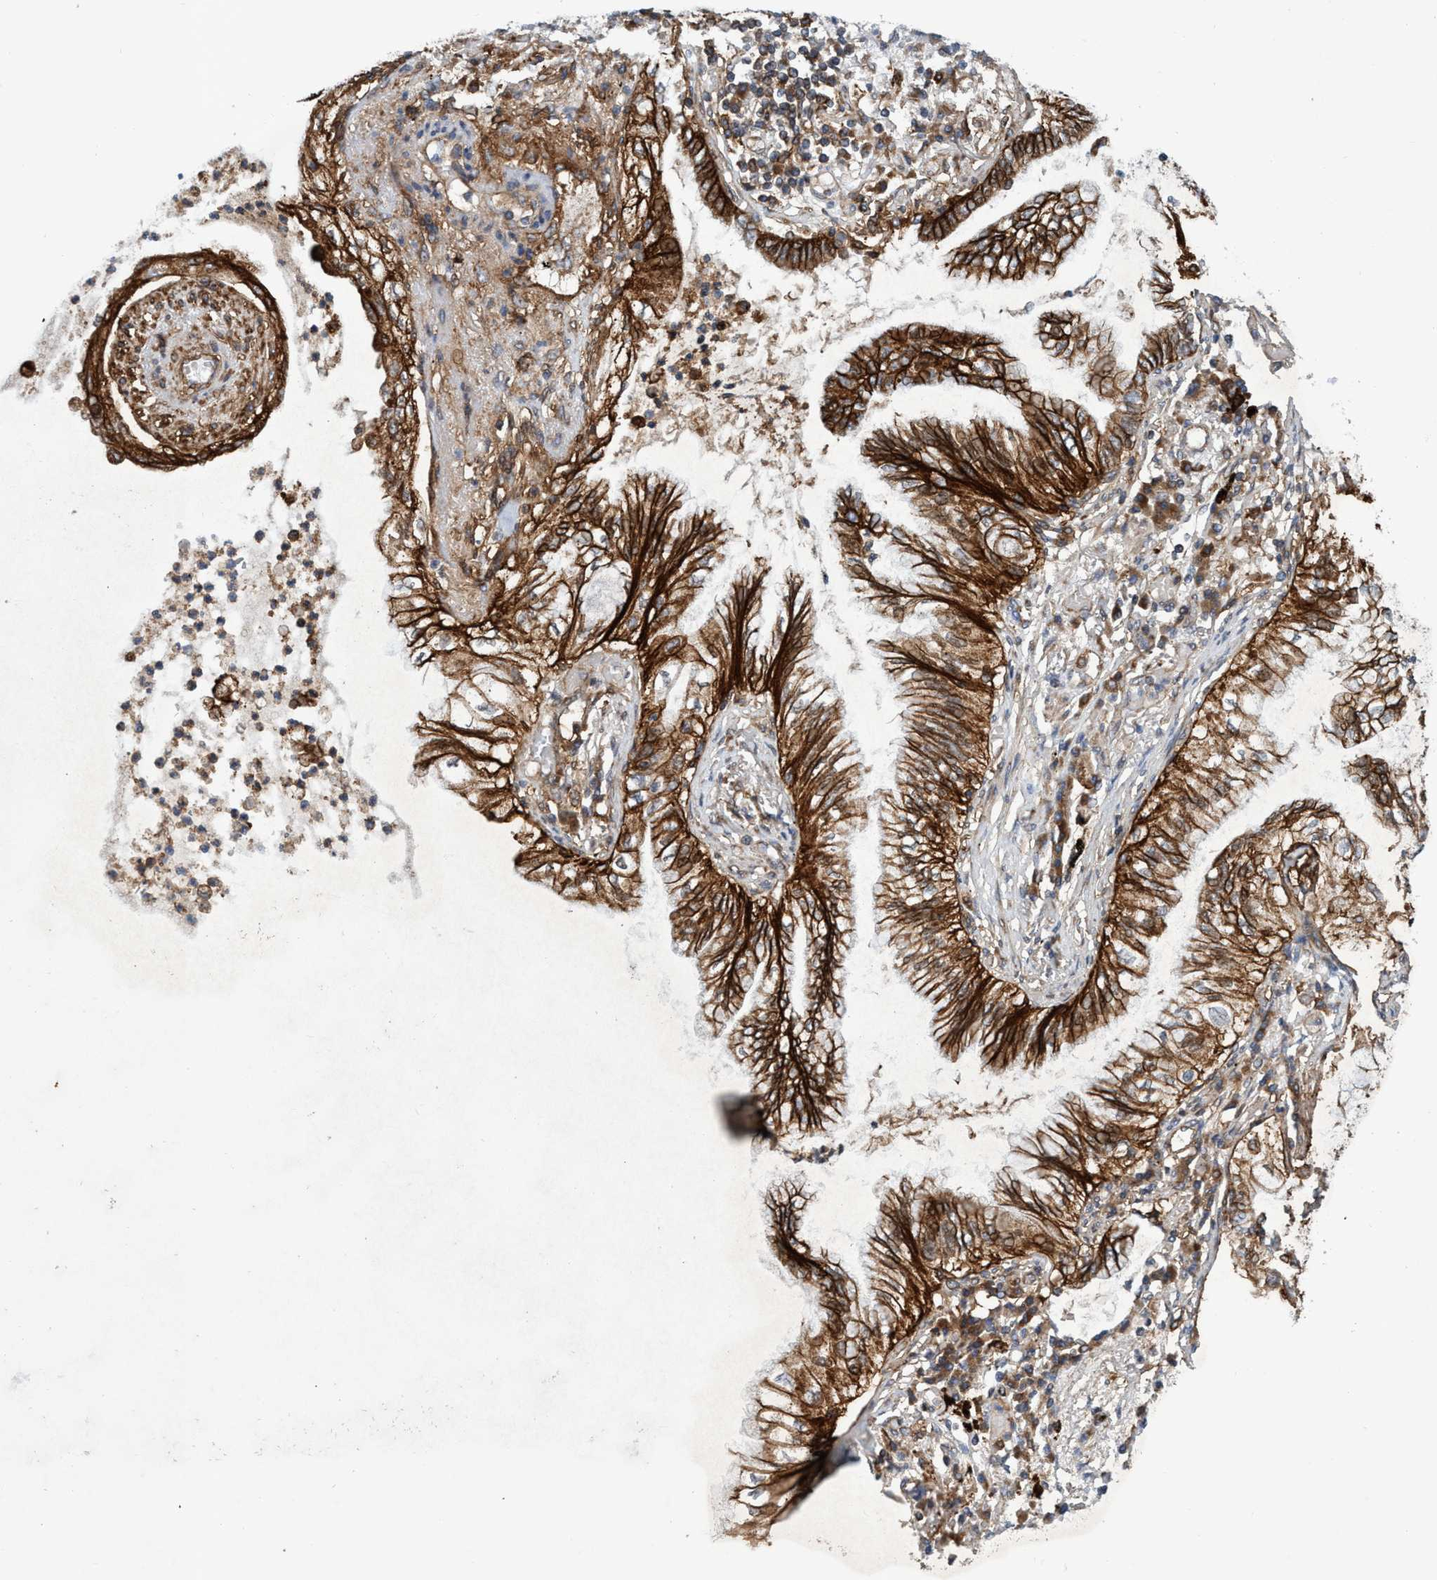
{"staining": {"intensity": "strong", "quantity": ">75%", "location": "cytoplasmic/membranous"}, "tissue": "lung cancer", "cell_type": "Tumor cells", "image_type": "cancer", "snomed": [{"axis": "morphology", "description": "Normal tissue, NOS"}, {"axis": "morphology", "description": "Adenocarcinoma, NOS"}, {"axis": "topography", "description": "Bronchus"}, {"axis": "topography", "description": "Lung"}], "caption": "Lung cancer stained for a protein demonstrates strong cytoplasmic/membranous positivity in tumor cells.", "gene": "SLC16A3", "patient": {"sex": "female", "age": 70}}